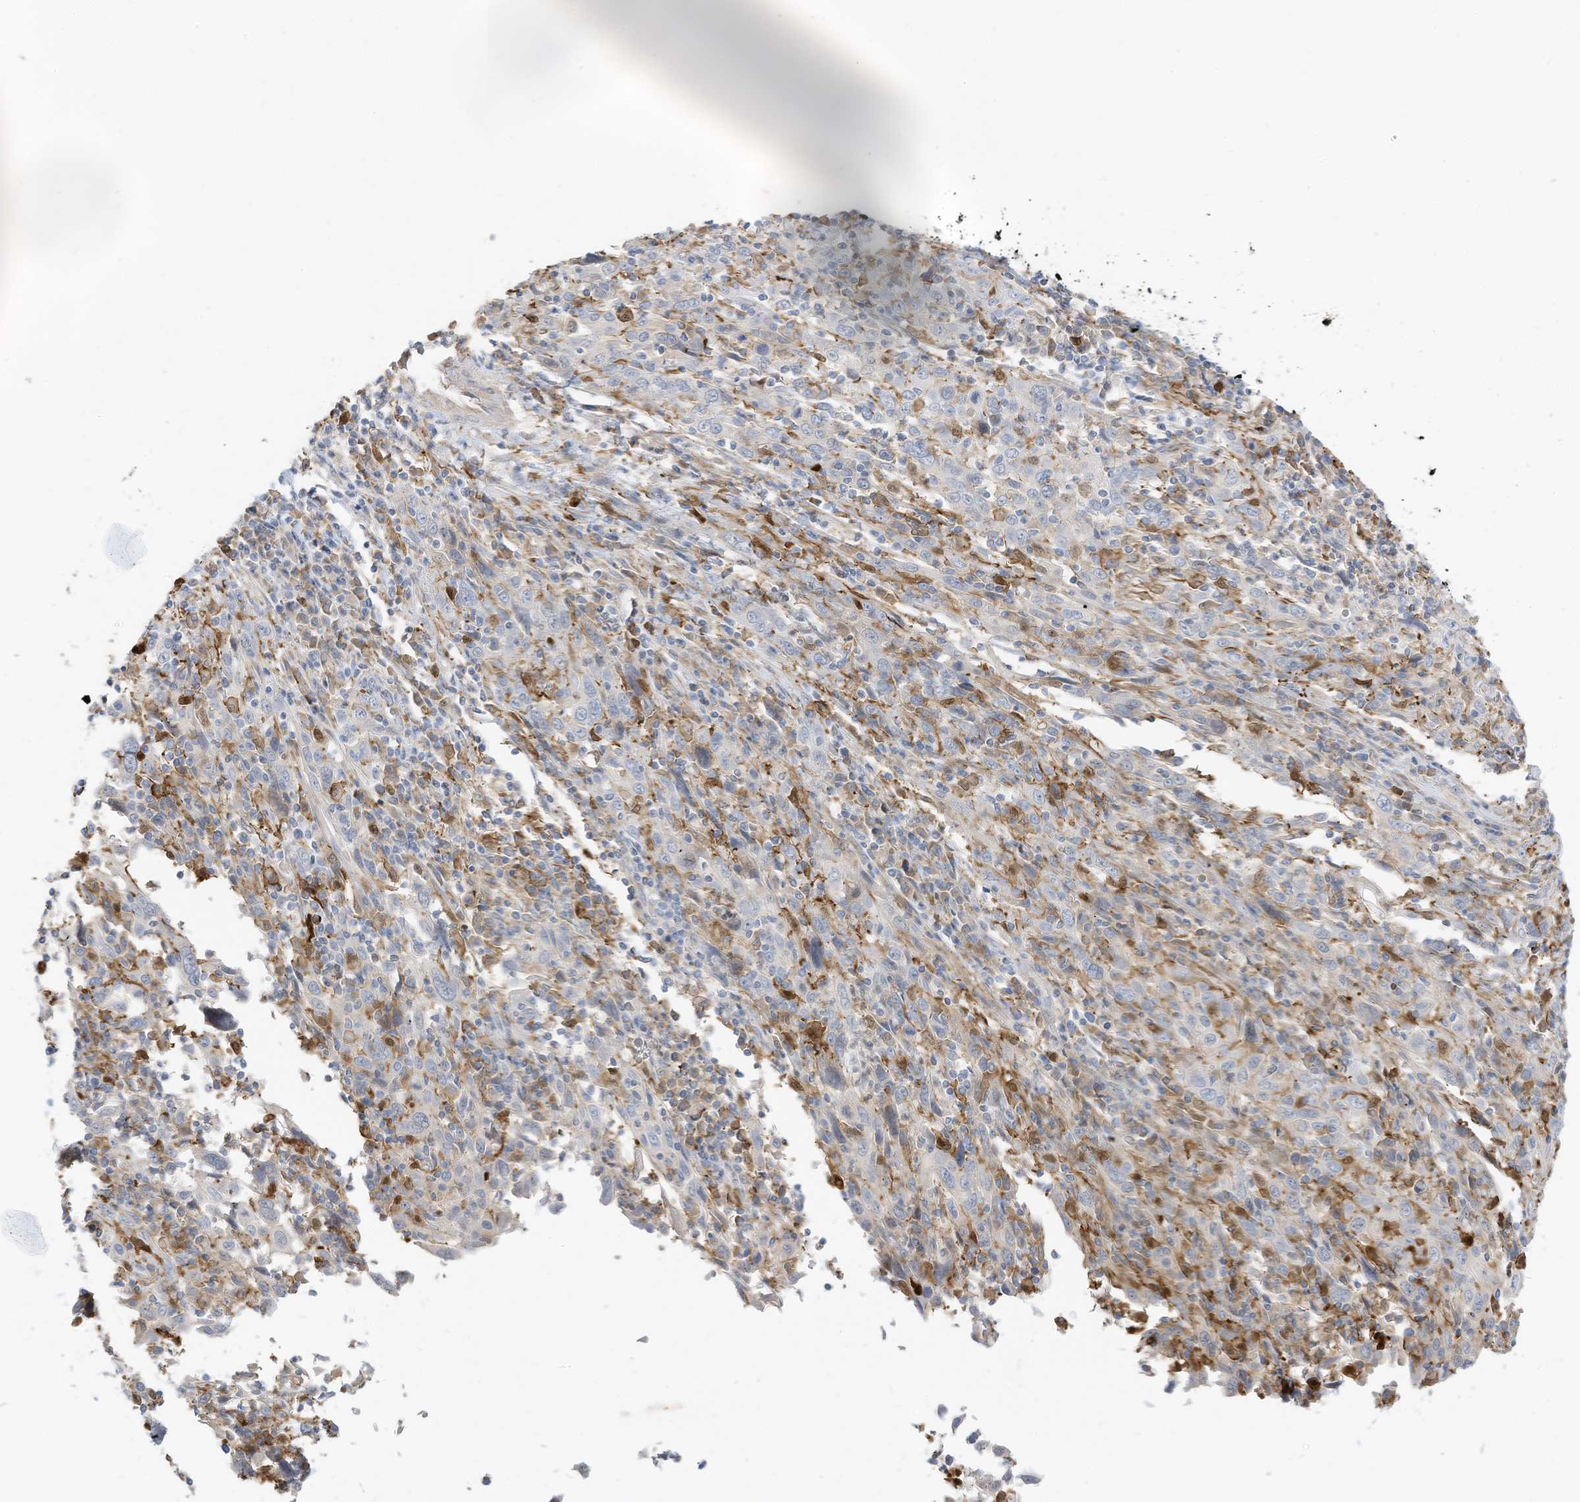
{"staining": {"intensity": "negative", "quantity": "none", "location": "none"}, "tissue": "cervical cancer", "cell_type": "Tumor cells", "image_type": "cancer", "snomed": [{"axis": "morphology", "description": "Squamous cell carcinoma, NOS"}, {"axis": "topography", "description": "Cervix"}], "caption": "DAB (3,3'-diaminobenzidine) immunohistochemical staining of squamous cell carcinoma (cervical) exhibits no significant positivity in tumor cells.", "gene": "ATP13A1", "patient": {"sex": "female", "age": 46}}